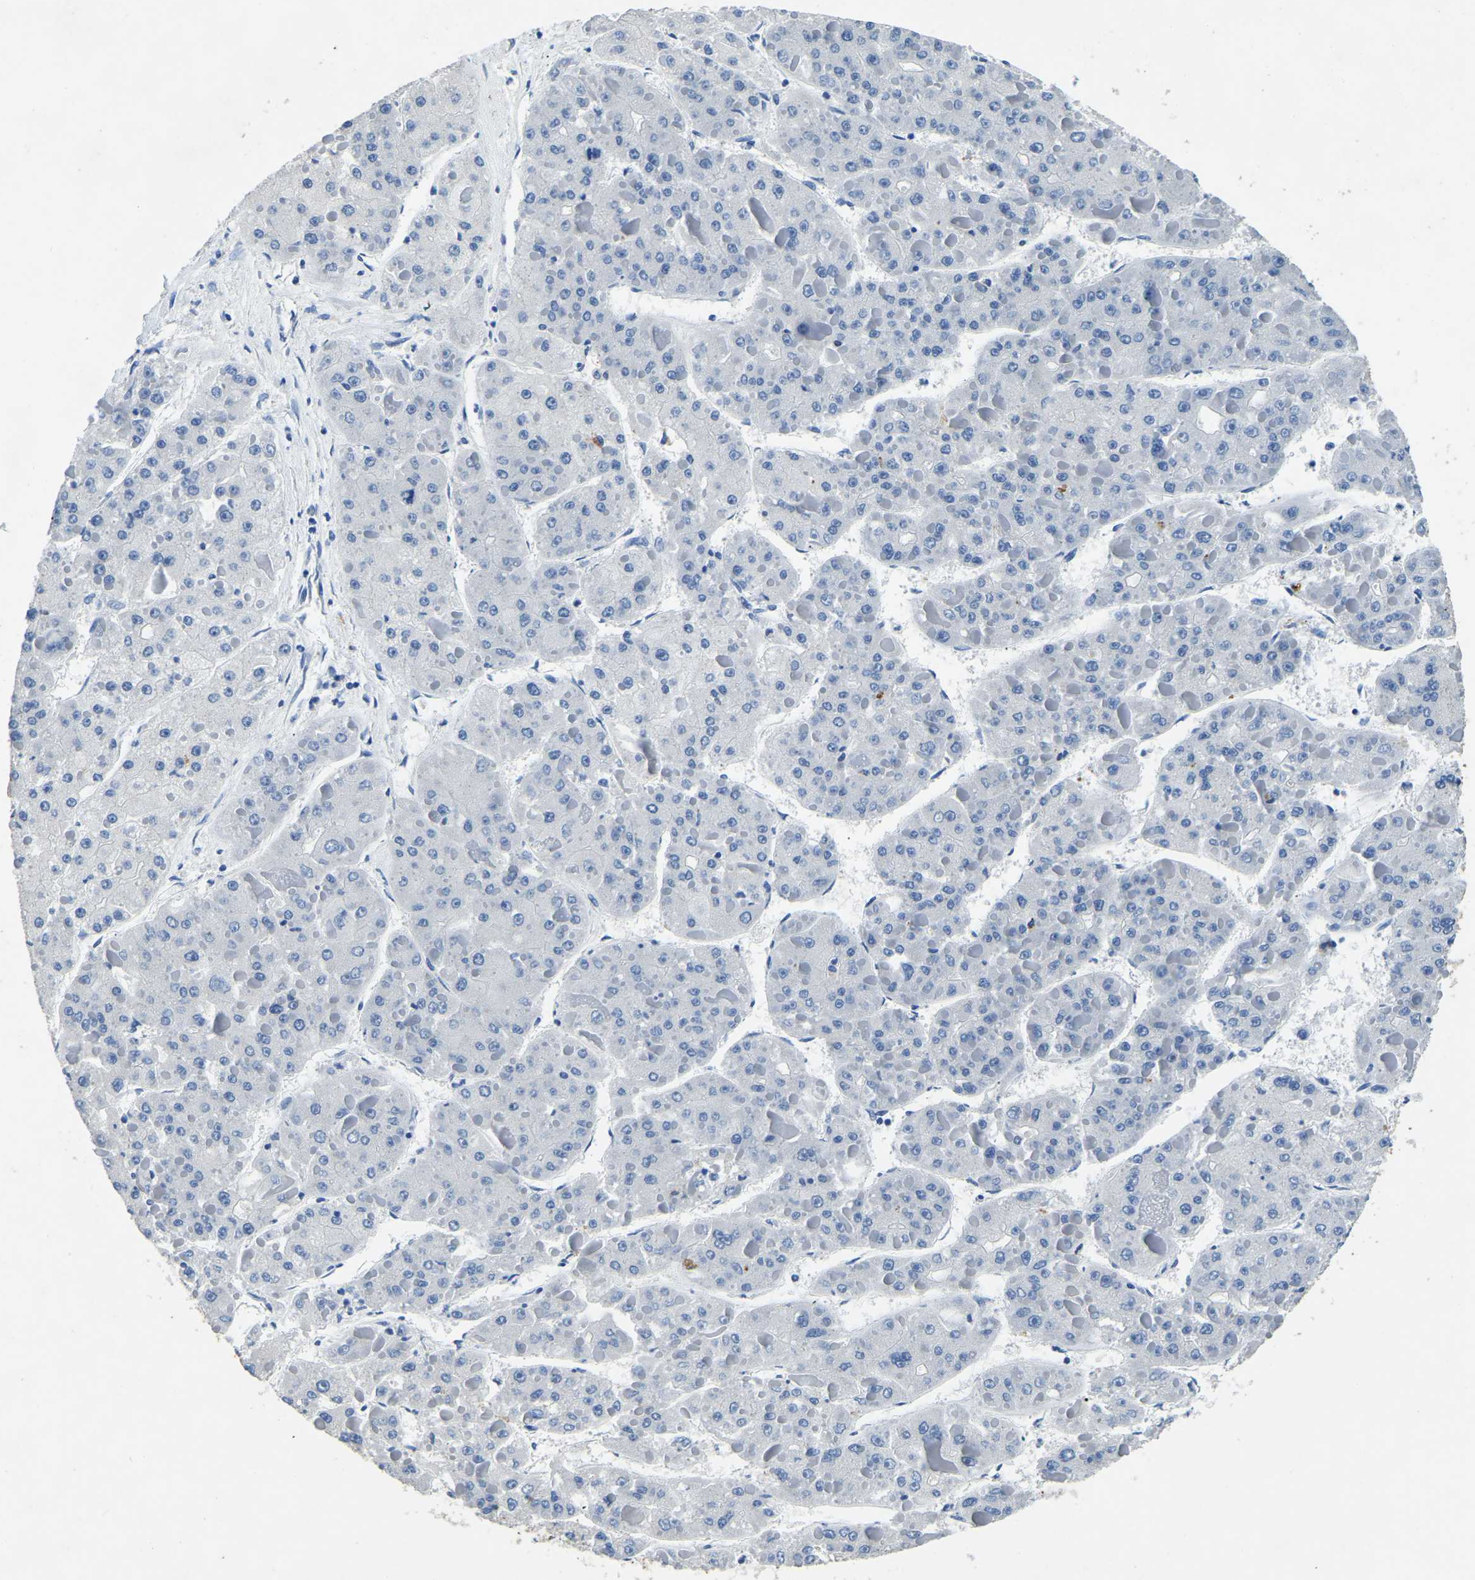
{"staining": {"intensity": "negative", "quantity": "none", "location": "none"}, "tissue": "liver cancer", "cell_type": "Tumor cells", "image_type": "cancer", "snomed": [{"axis": "morphology", "description": "Carcinoma, Hepatocellular, NOS"}, {"axis": "topography", "description": "Liver"}], "caption": "A photomicrograph of liver cancer stained for a protein shows no brown staining in tumor cells.", "gene": "UBN2", "patient": {"sex": "female", "age": 73}}